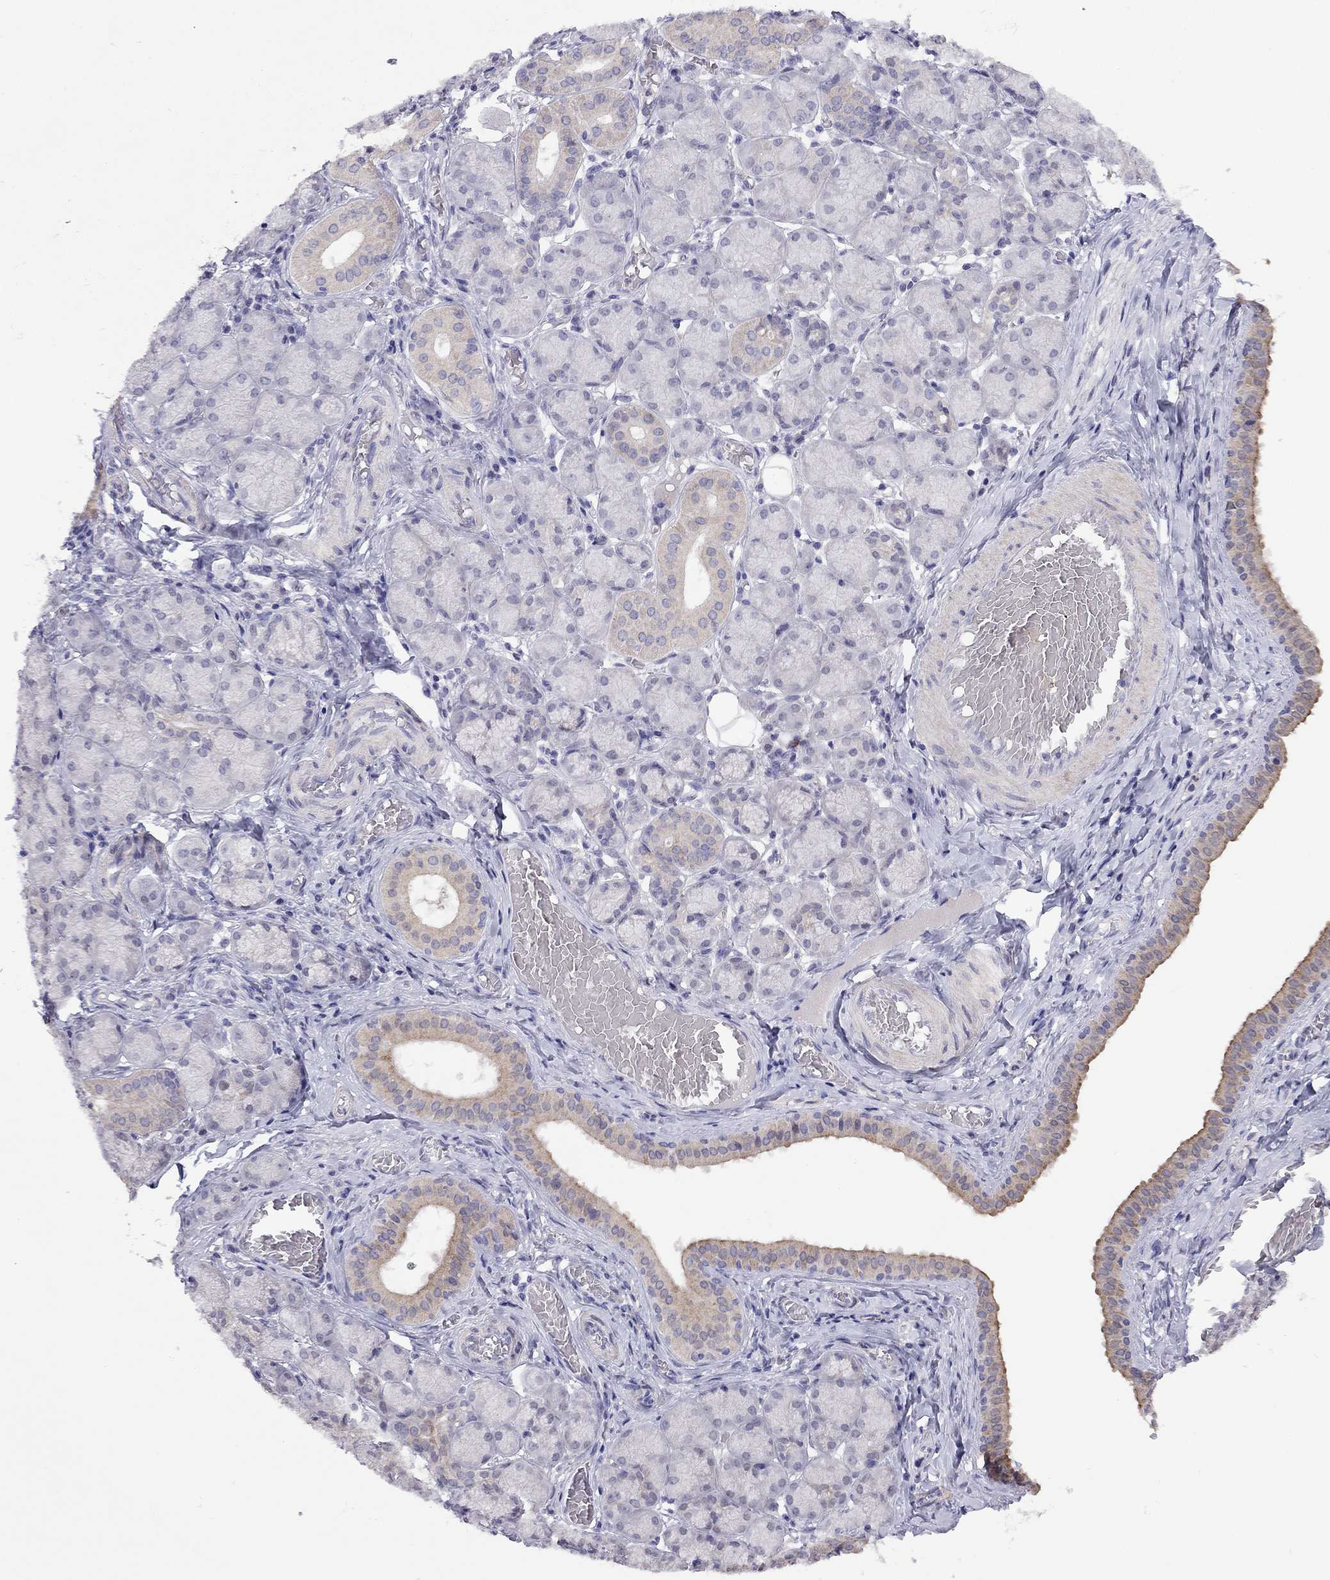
{"staining": {"intensity": "moderate", "quantity": "<25%", "location": "cytoplasmic/membranous"}, "tissue": "salivary gland", "cell_type": "Glandular cells", "image_type": "normal", "snomed": [{"axis": "morphology", "description": "Normal tissue, NOS"}, {"axis": "topography", "description": "Salivary gland"}, {"axis": "topography", "description": "Peripheral nerve tissue"}], "caption": "Glandular cells exhibit low levels of moderate cytoplasmic/membranous expression in approximately <25% of cells in benign salivary gland.", "gene": "LRRC39", "patient": {"sex": "female", "age": 24}}